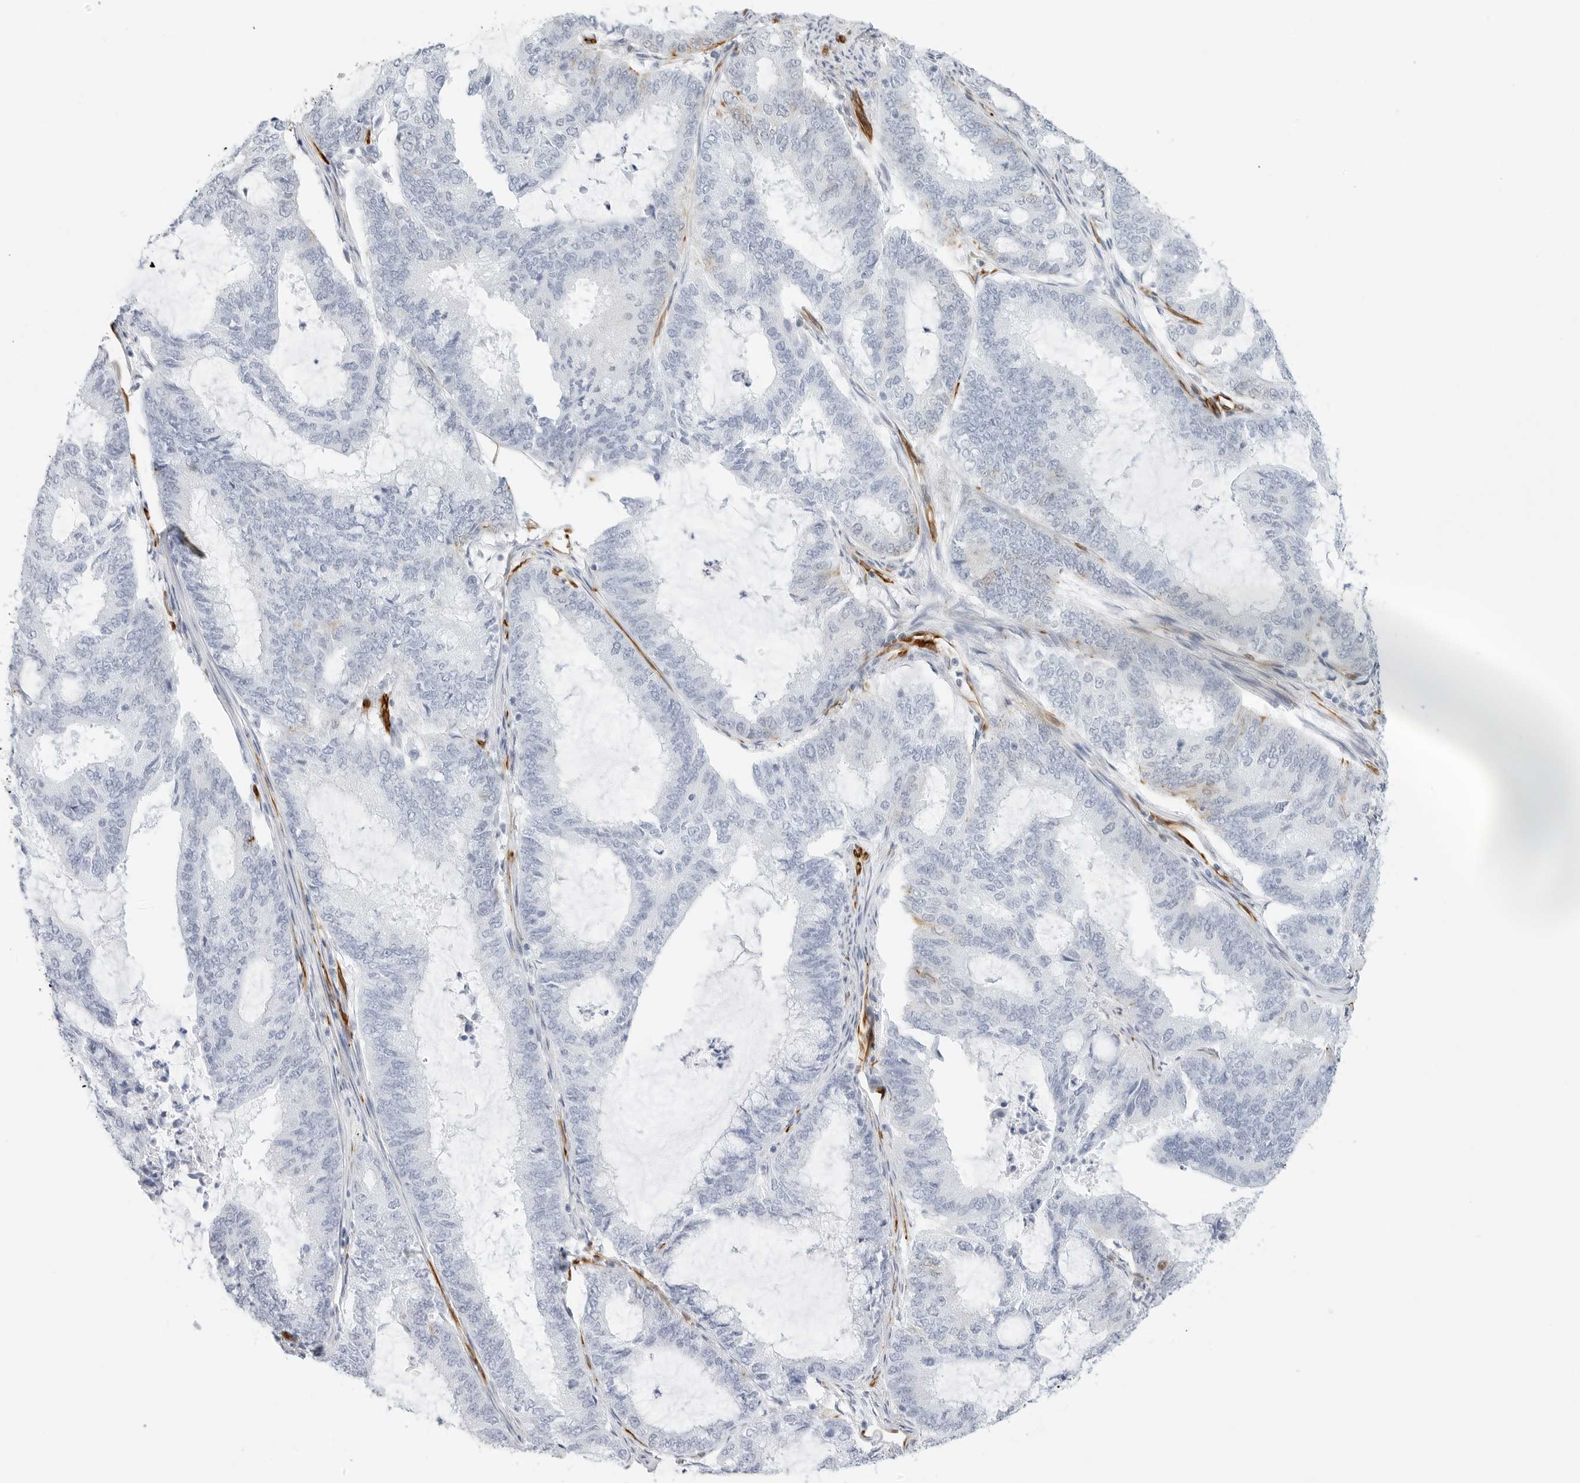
{"staining": {"intensity": "negative", "quantity": "none", "location": "none"}, "tissue": "endometrial cancer", "cell_type": "Tumor cells", "image_type": "cancer", "snomed": [{"axis": "morphology", "description": "Adenocarcinoma, NOS"}, {"axis": "topography", "description": "Endometrium"}], "caption": "This image is of endometrial cancer stained with immunohistochemistry to label a protein in brown with the nuclei are counter-stained blue. There is no positivity in tumor cells.", "gene": "NES", "patient": {"sex": "female", "age": 51}}